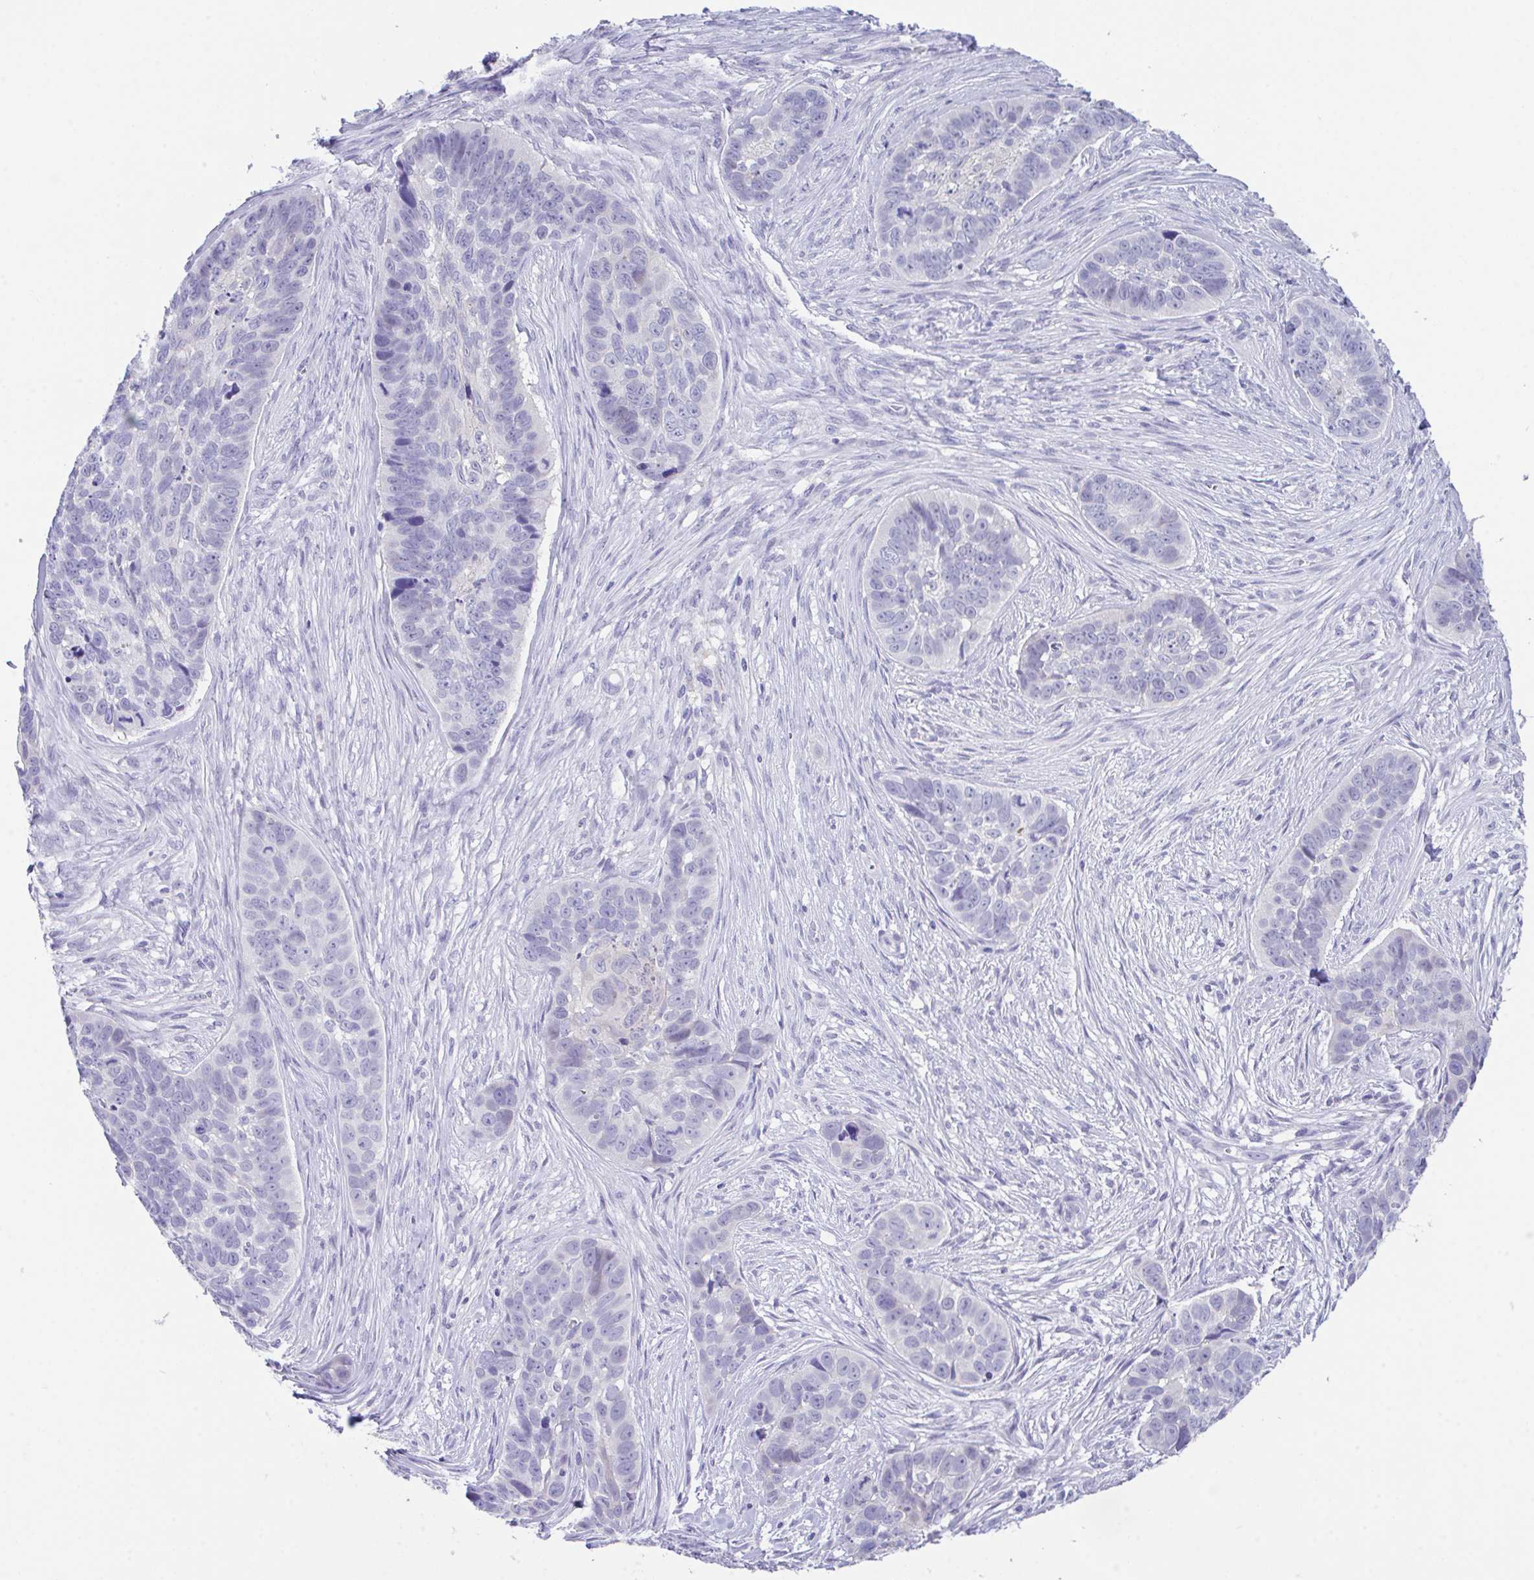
{"staining": {"intensity": "negative", "quantity": "none", "location": "none"}, "tissue": "skin cancer", "cell_type": "Tumor cells", "image_type": "cancer", "snomed": [{"axis": "morphology", "description": "Basal cell carcinoma"}, {"axis": "topography", "description": "Skin"}], "caption": "Protein analysis of skin basal cell carcinoma demonstrates no significant expression in tumor cells.", "gene": "HOXB4", "patient": {"sex": "female", "age": 82}}